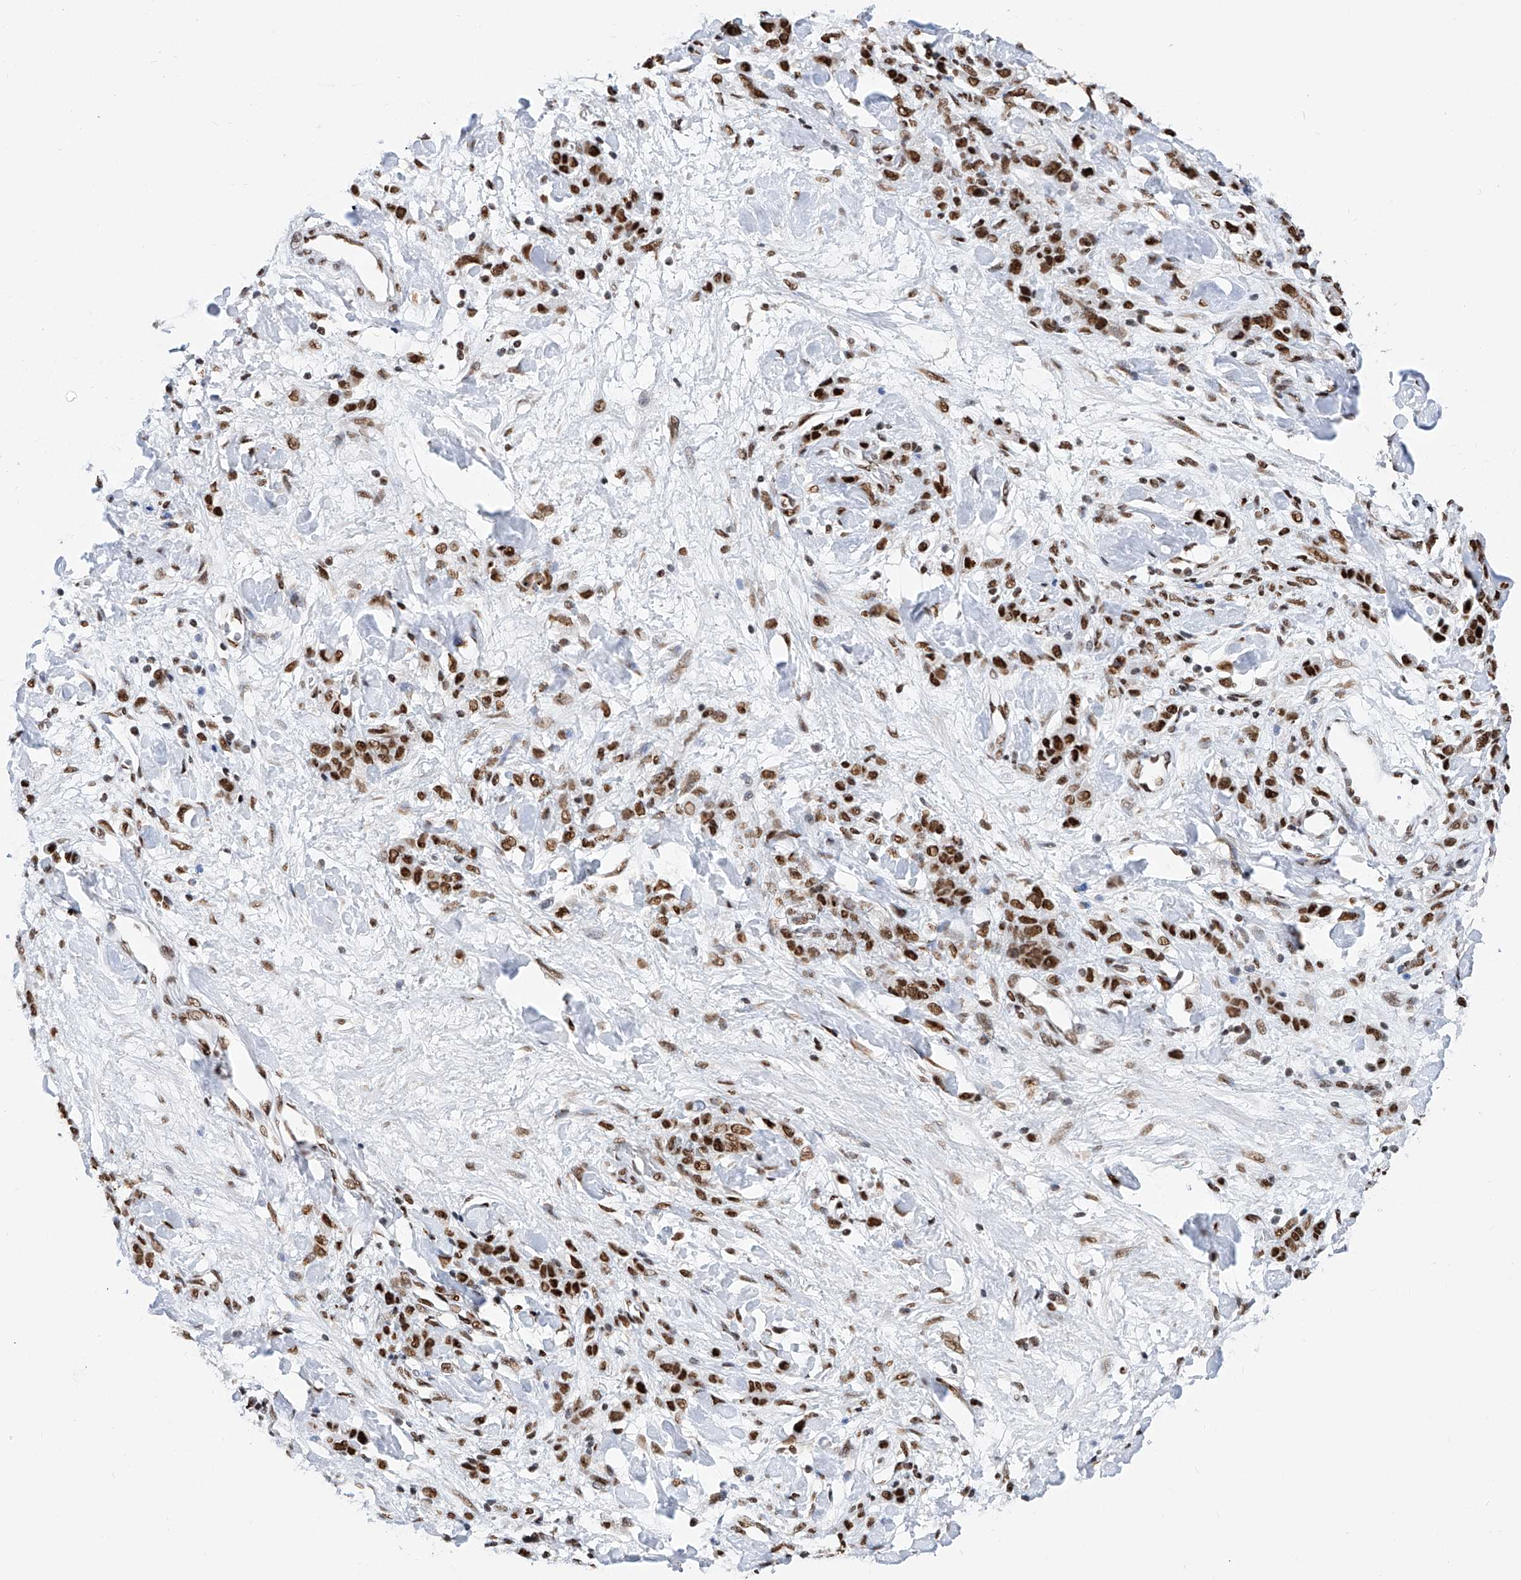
{"staining": {"intensity": "strong", "quantity": ">75%", "location": "nuclear"}, "tissue": "stomach cancer", "cell_type": "Tumor cells", "image_type": "cancer", "snomed": [{"axis": "morphology", "description": "Normal tissue, NOS"}, {"axis": "morphology", "description": "Adenocarcinoma, NOS"}, {"axis": "topography", "description": "Stomach"}], "caption": "A high-resolution image shows immunohistochemistry staining of stomach cancer, which demonstrates strong nuclear expression in approximately >75% of tumor cells.", "gene": "SRSF6", "patient": {"sex": "male", "age": 82}}